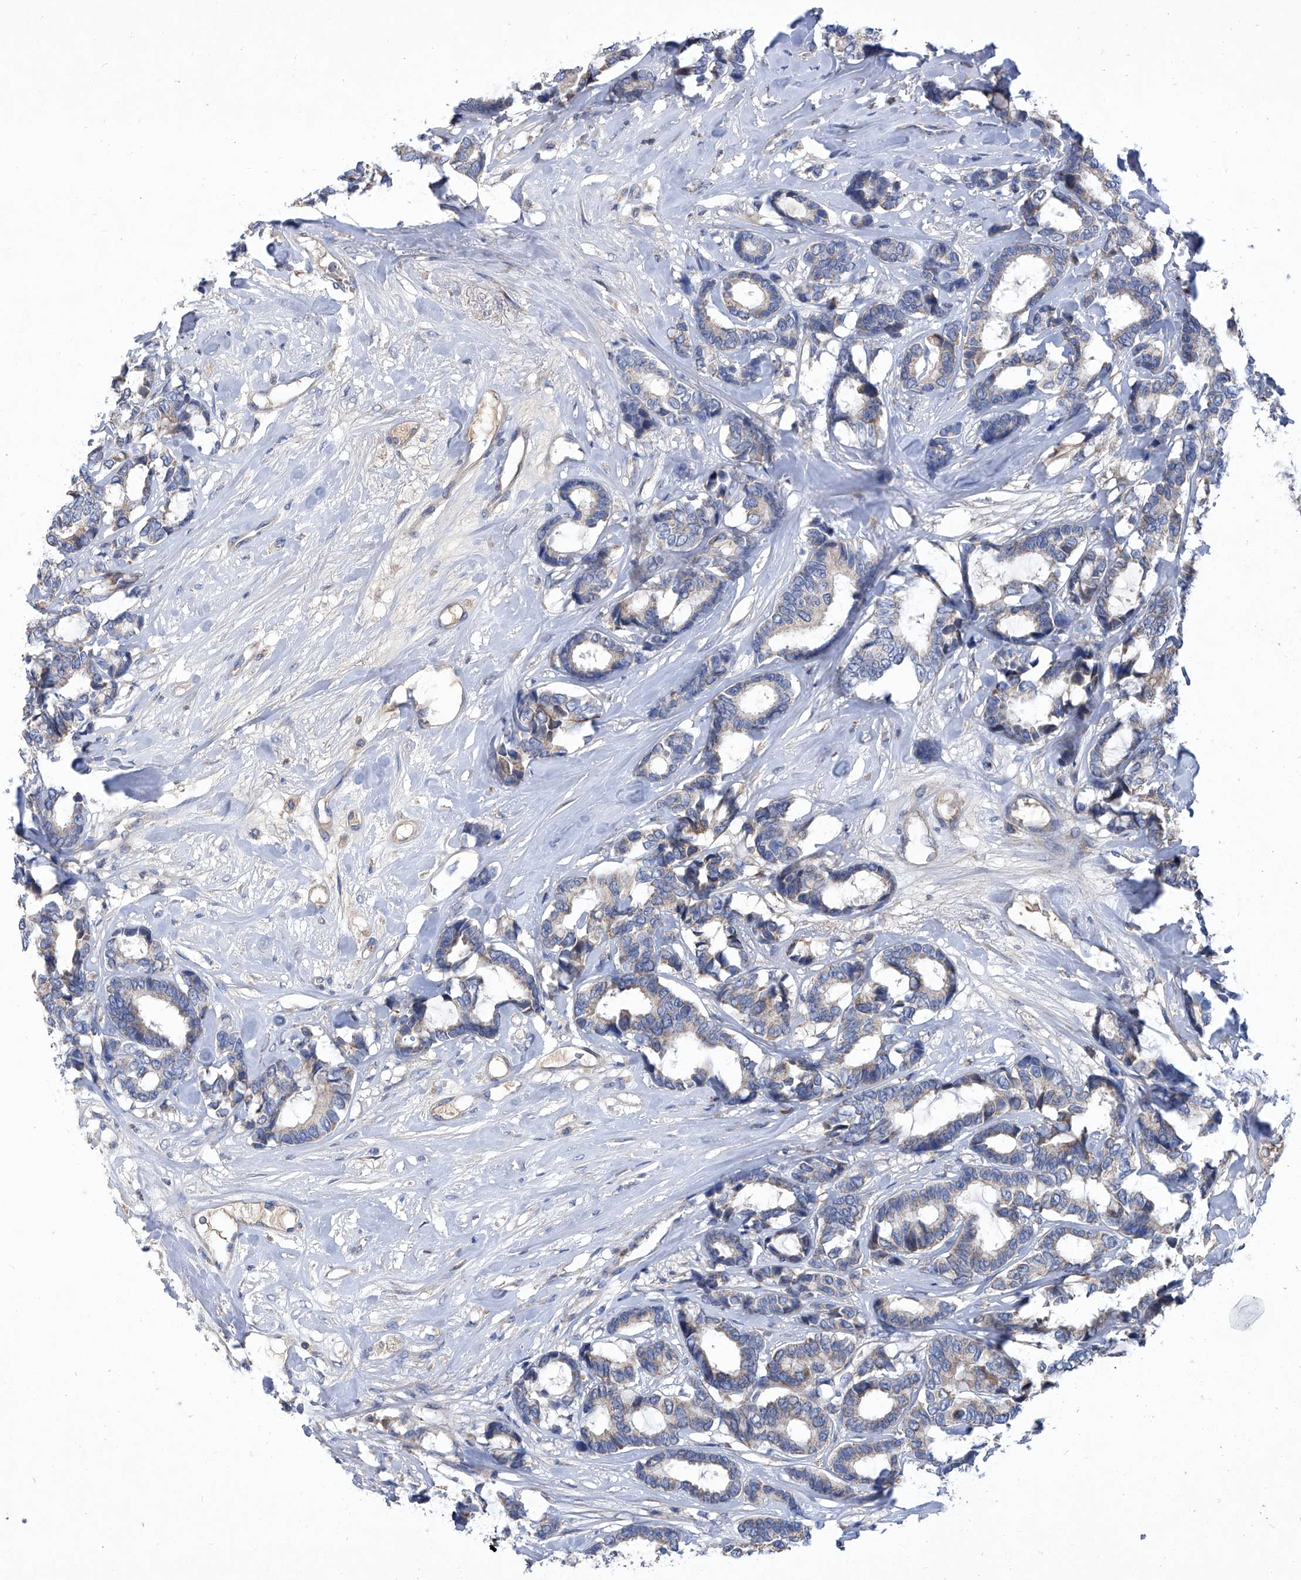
{"staining": {"intensity": "weak", "quantity": "<25%", "location": "cytoplasmic/membranous"}, "tissue": "breast cancer", "cell_type": "Tumor cells", "image_type": "cancer", "snomed": [{"axis": "morphology", "description": "Duct carcinoma"}, {"axis": "topography", "description": "Breast"}], "caption": "An immunohistochemistry micrograph of breast invasive ductal carcinoma is shown. There is no staining in tumor cells of breast invasive ductal carcinoma.", "gene": "EPHA8", "patient": {"sex": "female", "age": 87}}